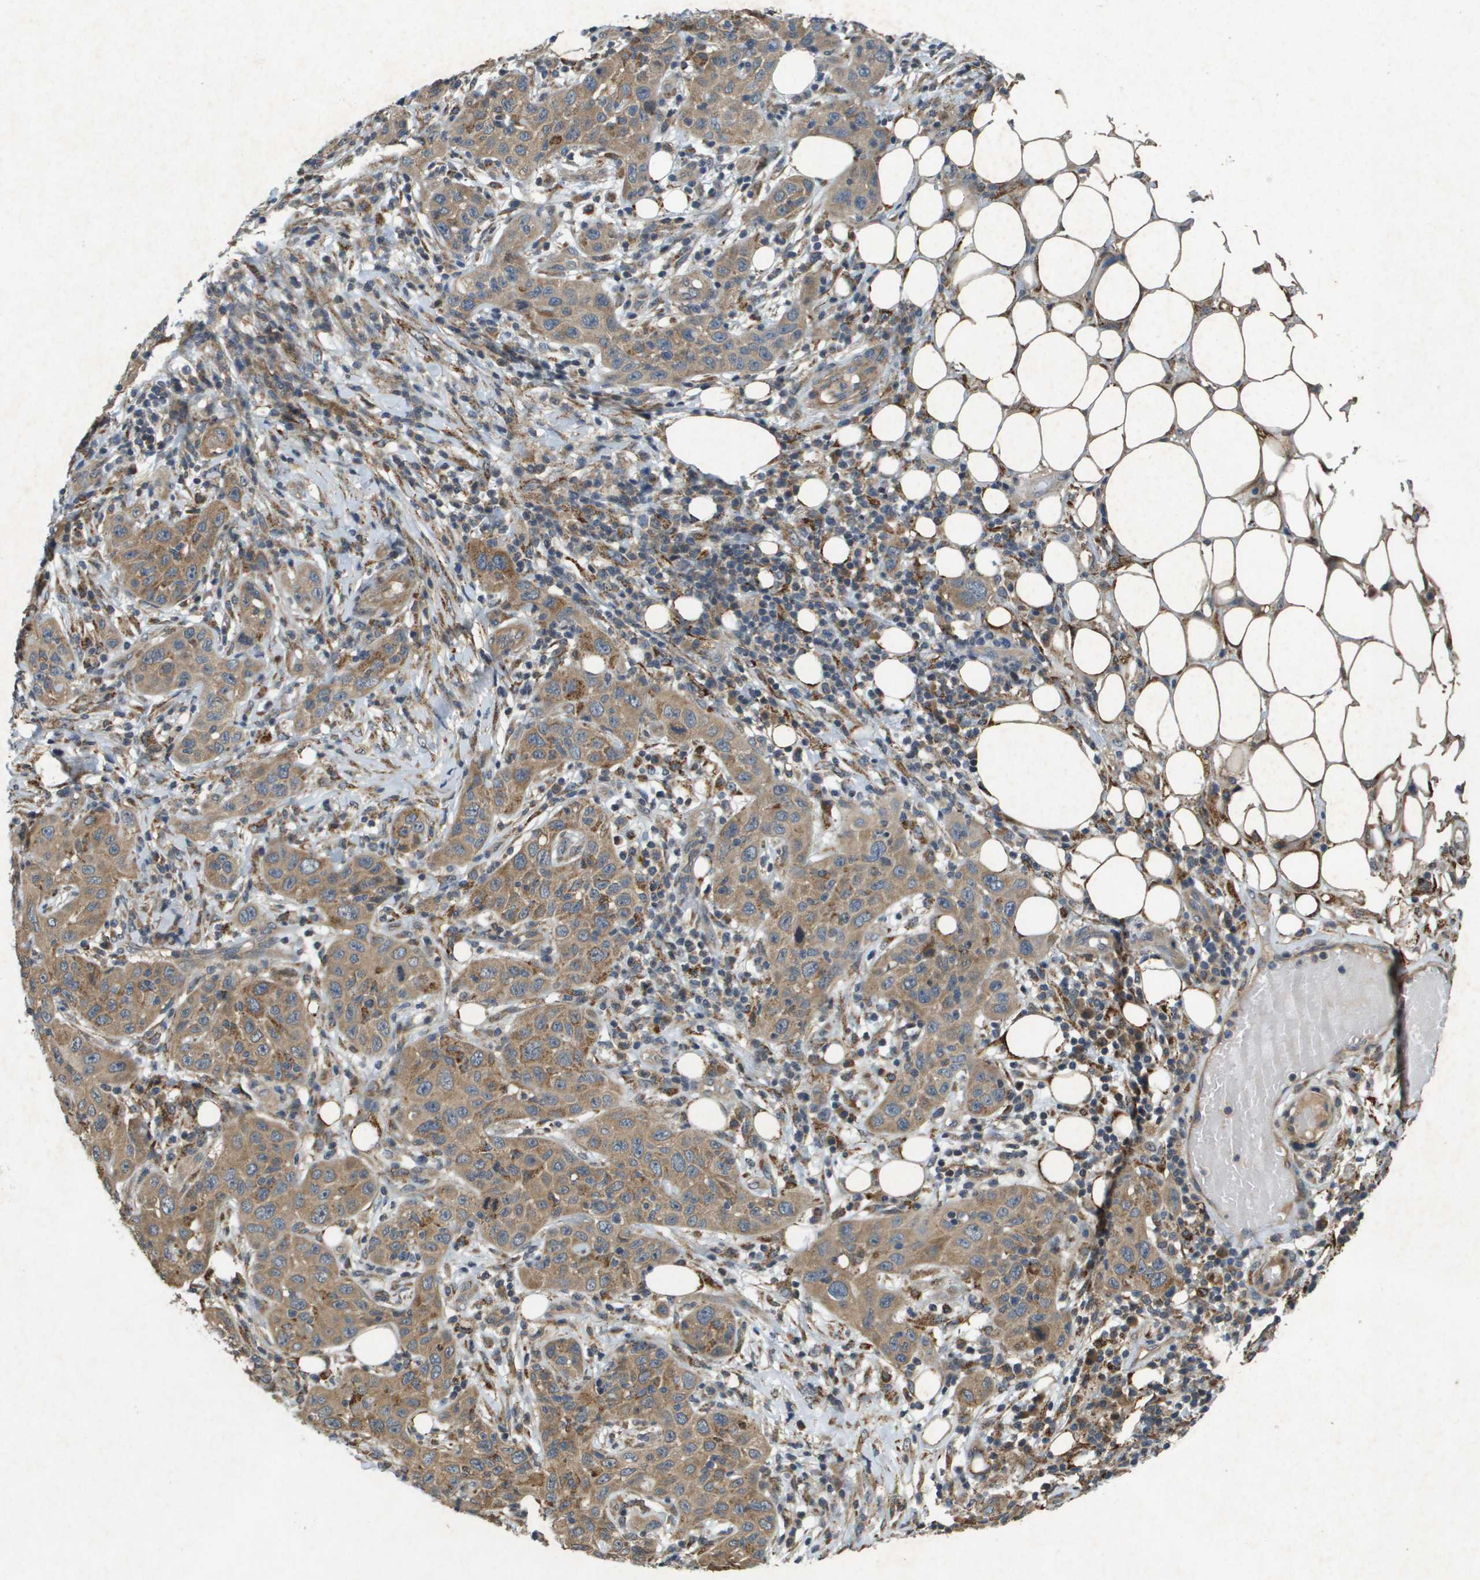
{"staining": {"intensity": "weak", "quantity": ">75%", "location": "cytoplasmic/membranous"}, "tissue": "skin cancer", "cell_type": "Tumor cells", "image_type": "cancer", "snomed": [{"axis": "morphology", "description": "Squamous cell carcinoma, NOS"}, {"axis": "topography", "description": "Skin"}], "caption": "Immunohistochemical staining of skin squamous cell carcinoma exhibits low levels of weak cytoplasmic/membranous staining in about >75% of tumor cells.", "gene": "CDKN2C", "patient": {"sex": "female", "age": 88}}